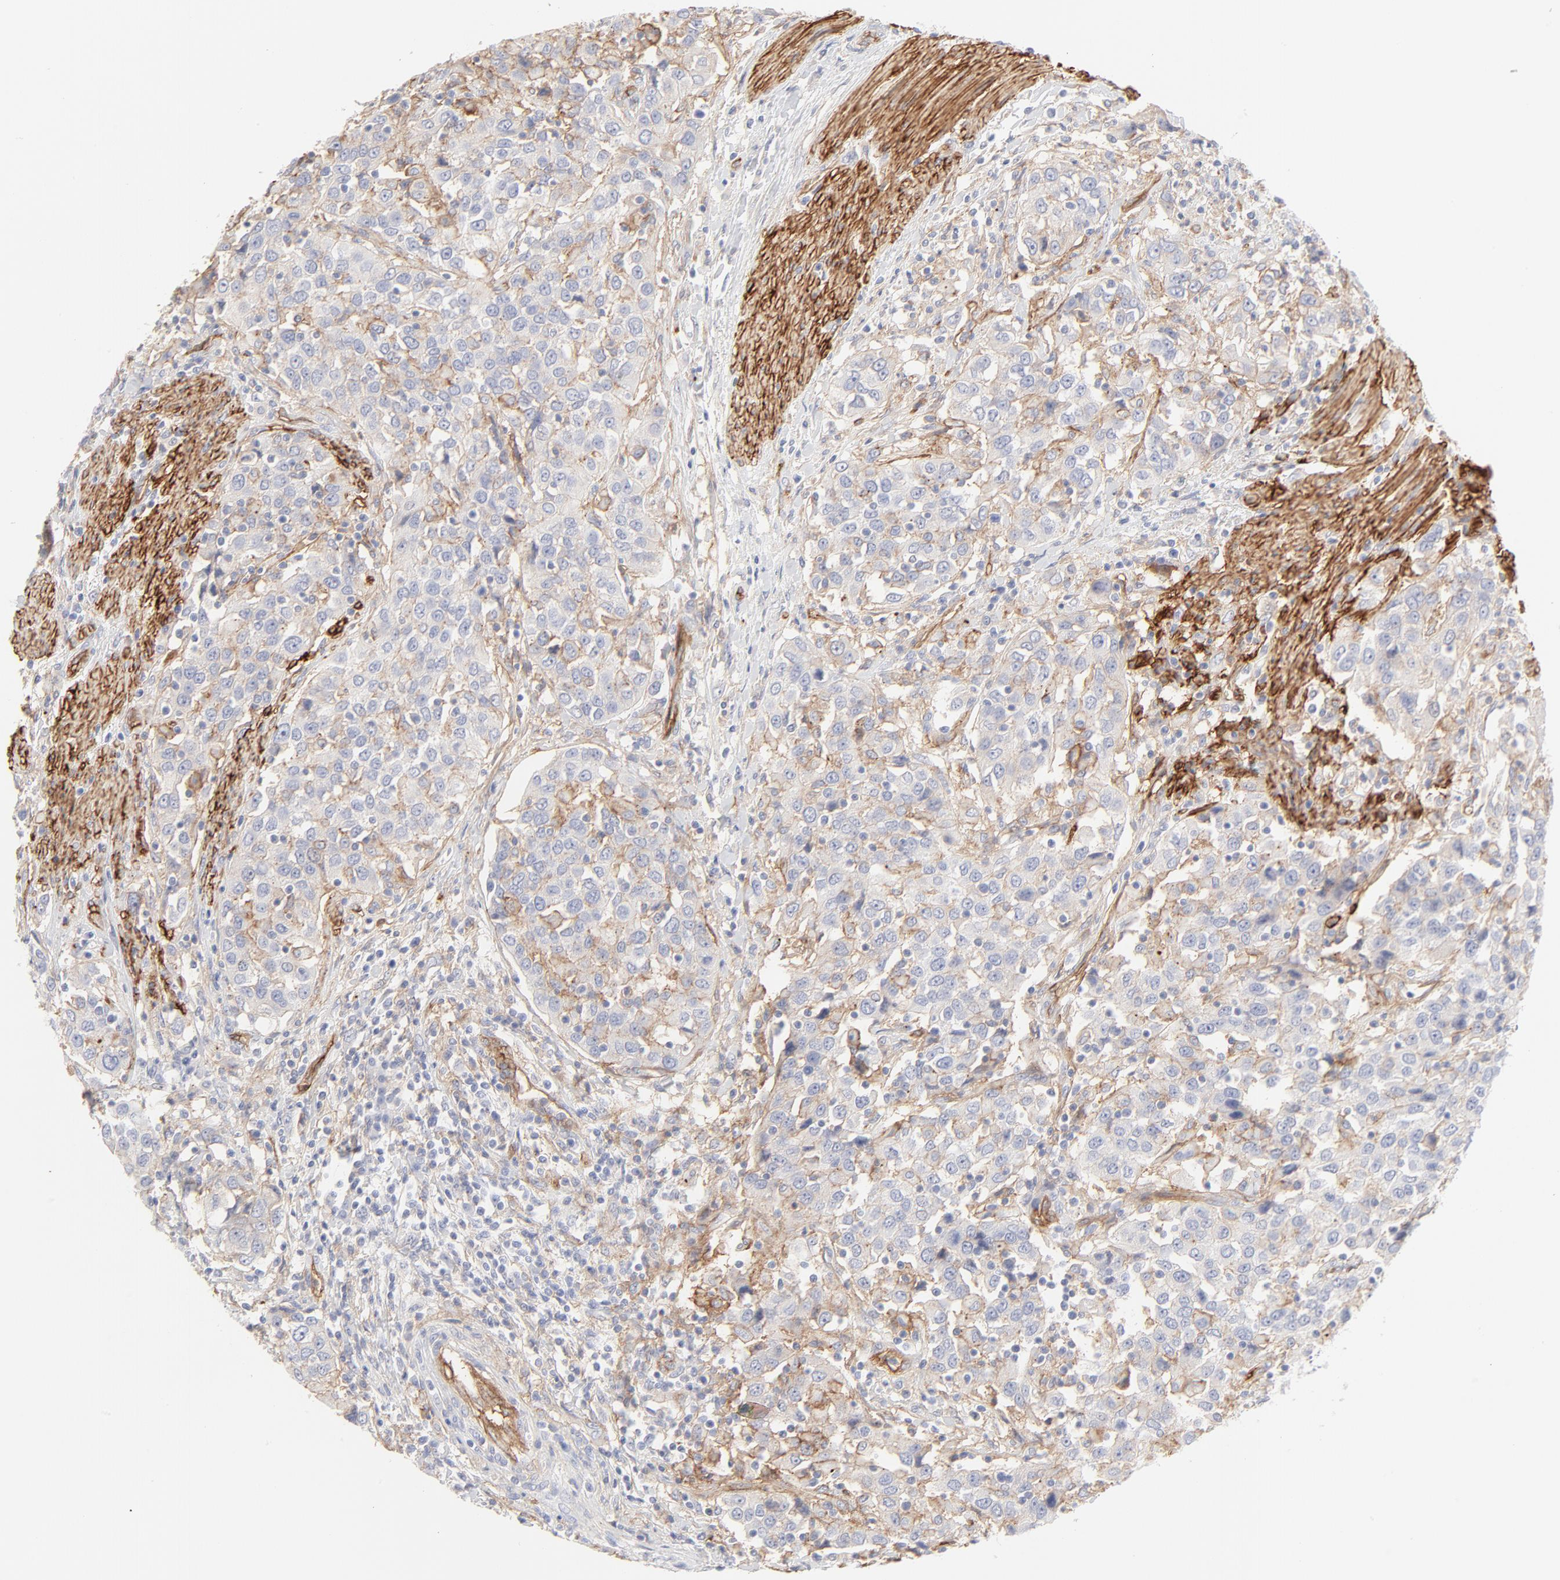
{"staining": {"intensity": "negative", "quantity": "none", "location": "none"}, "tissue": "urothelial cancer", "cell_type": "Tumor cells", "image_type": "cancer", "snomed": [{"axis": "morphology", "description": "Urothelial carcinoma, High grade"}, {"axis": "topography", "description": "Urinary bladder"}], "caption": "High power microscopy photomicrograph of an immunohistochemistry micrograph of urothelial cancer, revealing no significant expression in tumor cells.", "gene": "ITGA5", "patient": {"sex": "female", "age": 80}}